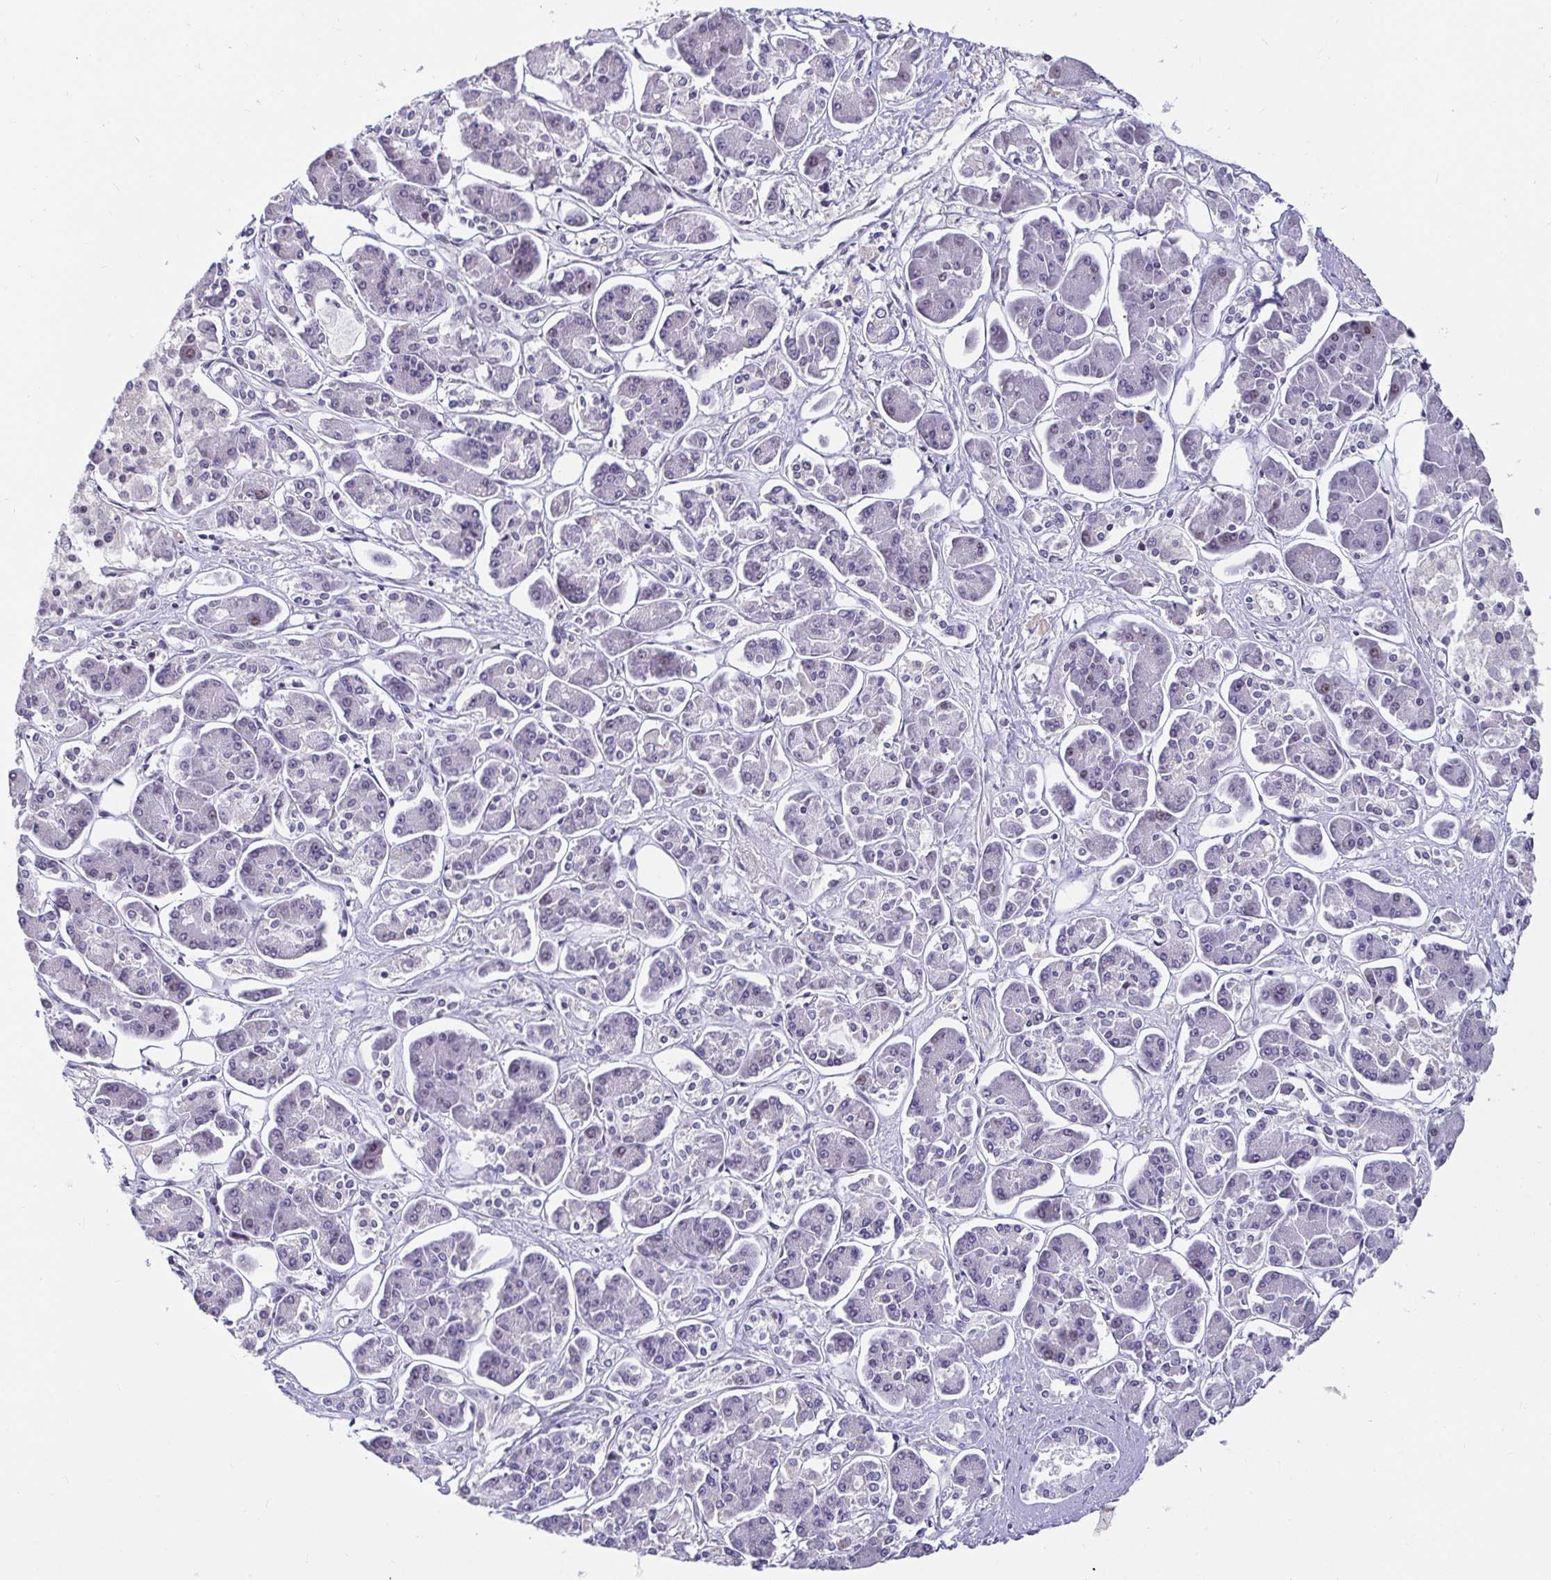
{"staining": {"intensity": "negative", "quantity": "none", "location": "none"}, "tissue": "pancreatic cancer", "cell_type": "Tumor cells", "image_type": "cancer", "snomed": [{"axis": "morphology", "description": "Adenocarcinoma, NOS"}, {"axis": "topography", "description": "Pancreas"}], "caption": "Immunohistochemical staining of human pancreatic cancer reveals no significant positivity in tumor cells. Brightfield microscopy of IHC stained with DAB (brown) and hematoxylin (blue), captured at high magnification.", "gene": "ANLN", "patient": {"sex": "male", "age": 85}}